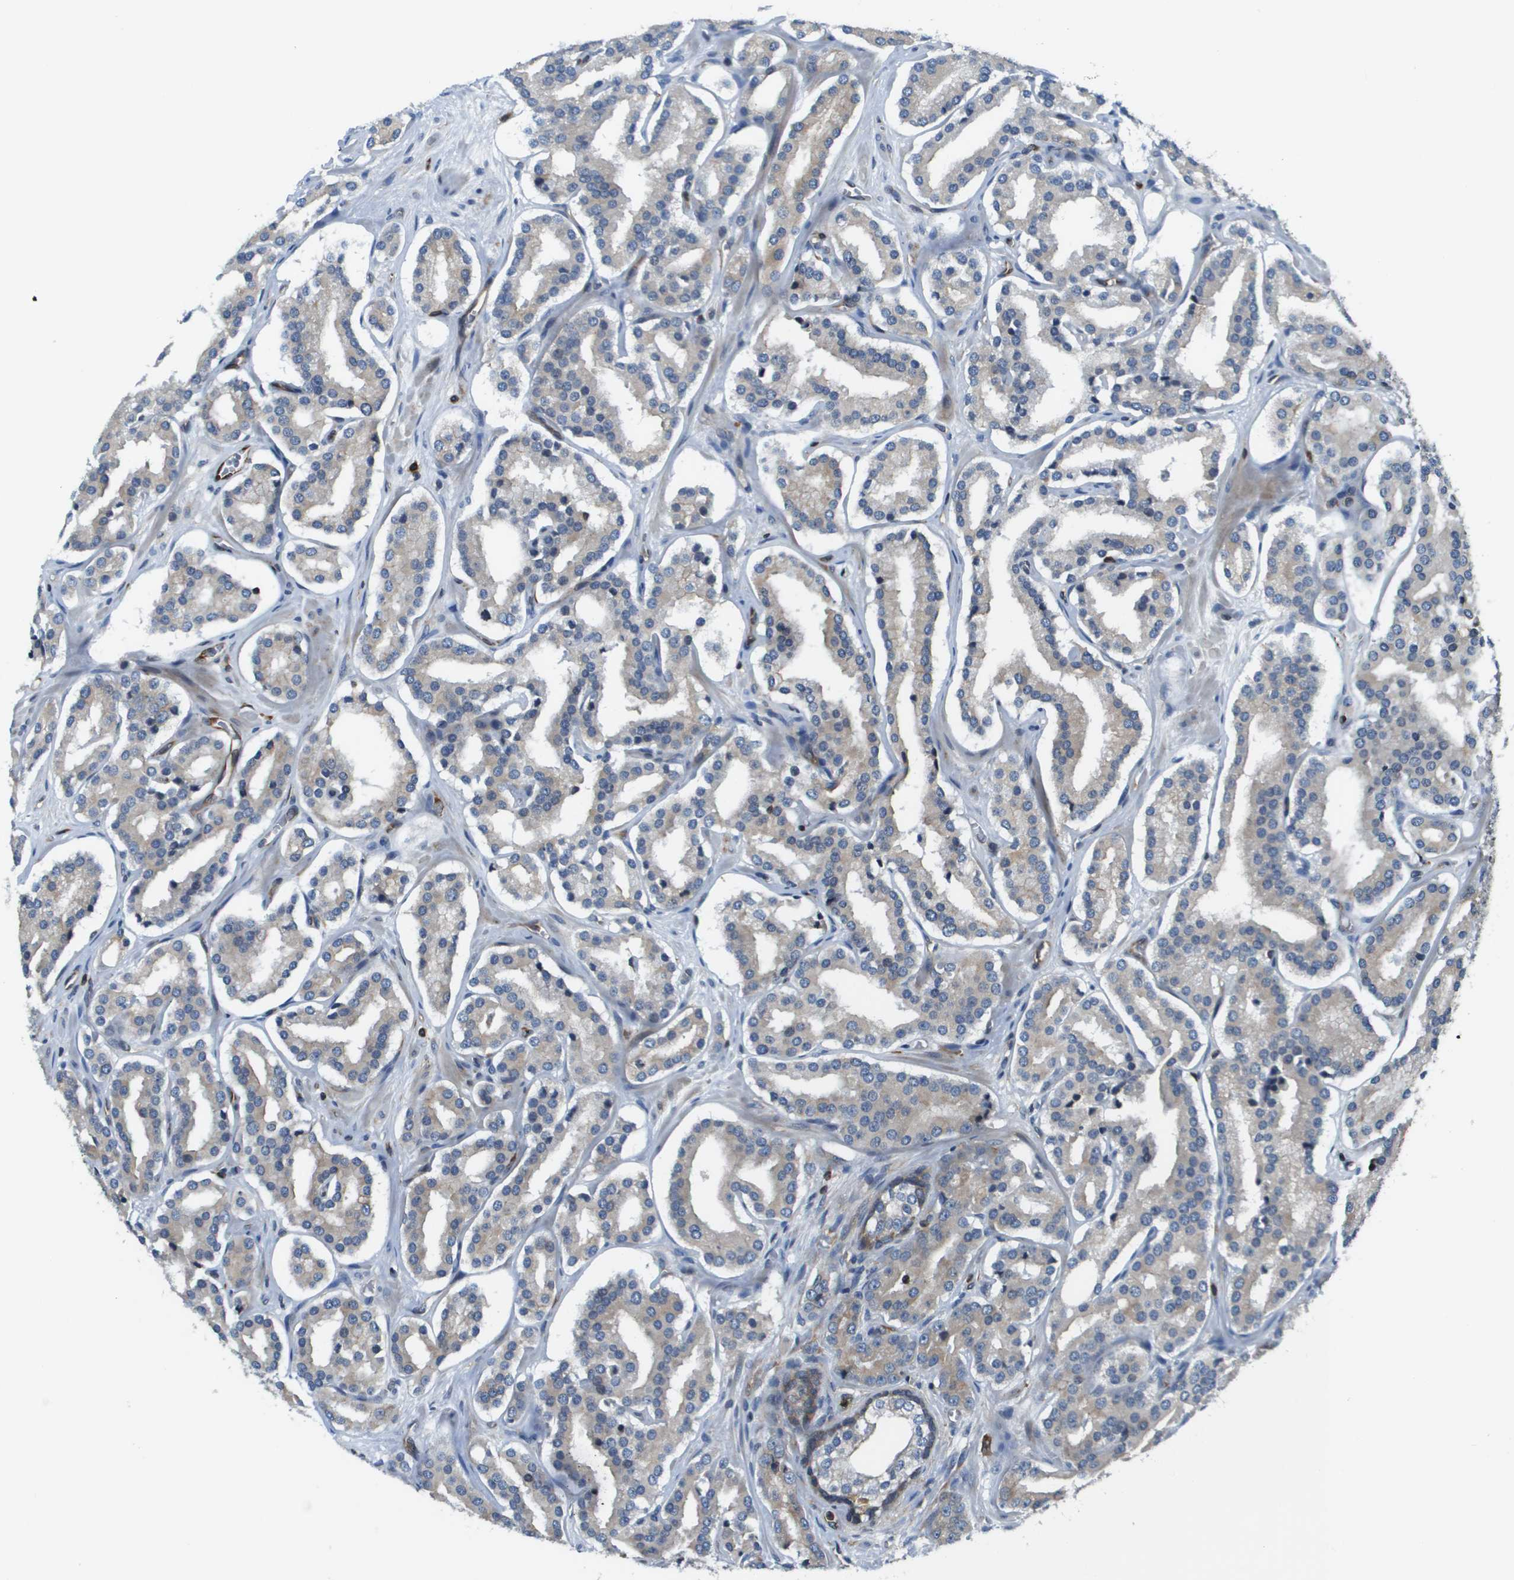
{"staining": {"intensity": "weak", "quantity": "<25%", "location": "cytoplasmic/membranous"}, "tissue": "prostate cancer", "cell_type": "Tumor cells", "image_type": "cancer", "snomed": [{"axis": "morphology", "description": "Adenocarcinoma, High grade"}, {"axis": "topography", "description": "Prostate"}], "caption": "Tumor cells show no significant staining in prostate cancer (adenocarcinoma (high-grade)). (DAB (3,3'-diaminobenzidine) IHC visualized using brightfield microscopy, high magnification).", "gene": "ESYT1", "patient": {"sex": "male", "age": 60}}